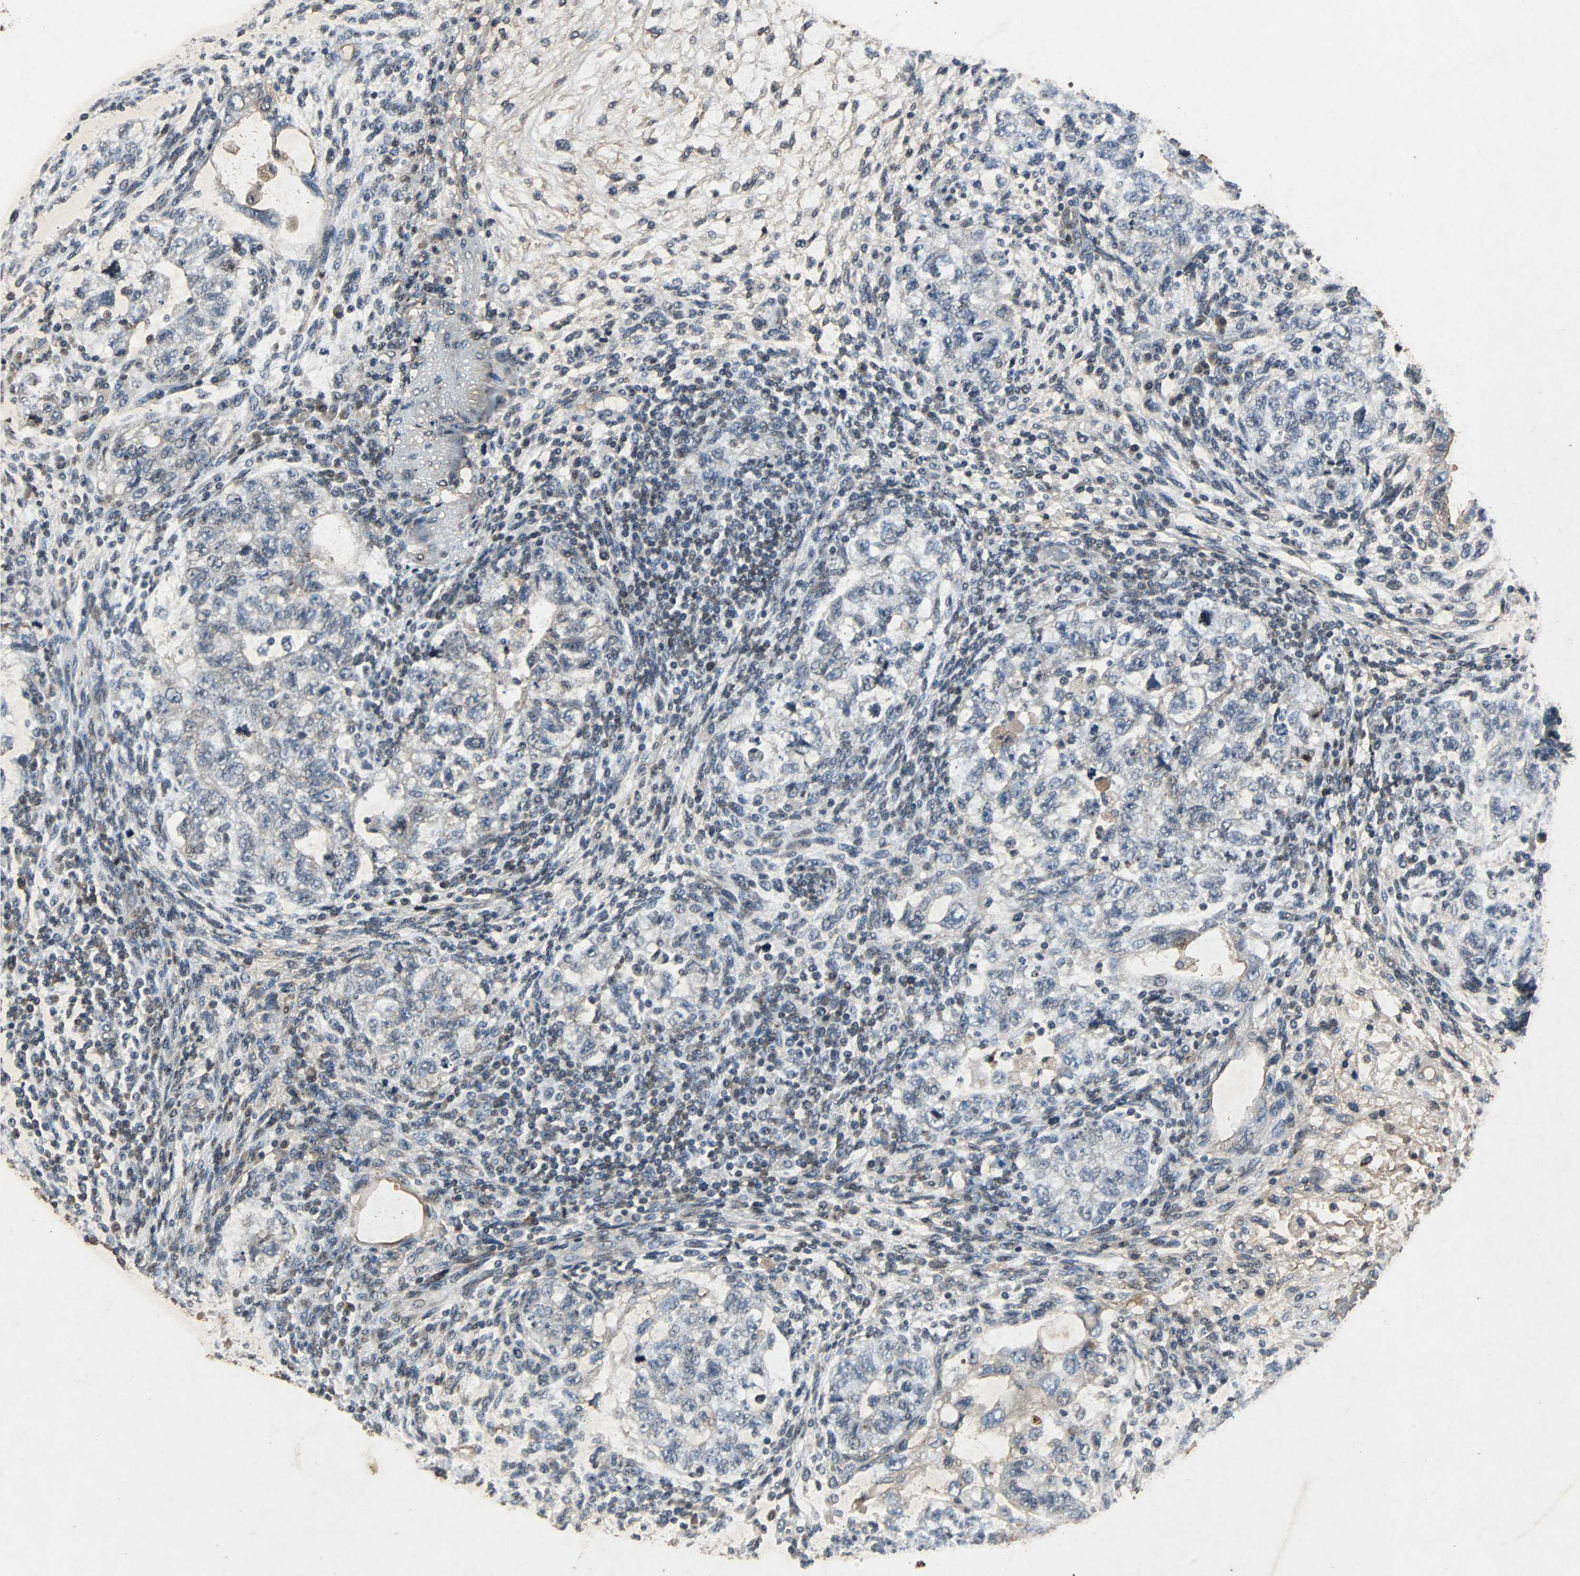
{"staining": {"intensity": "strong", "quantity": "25%-75%", "location": "cytoplasmic/membranous"}, "tissue": "testis cancer", "cell_type": "Tumor cells", "image_type": "cancer", "snomed": [{"axis": "morphology", "description": "Normal tissue, NOS"}, {"axis": "morphology", "description": "Carcinoma, Embryonal, NOS"}, {"axis": "topography", "description": "Testis"}], "caption": "IHC (DAB (3,3'-diaminobenzidine)) staining of embryonal carcinoma (testis) reveals strong cytoplasmic/membranous protein staining in about 25%-75% of tumor cells.", "gene": "NAA10", "patient": {"sex": "male", "age": 36}}